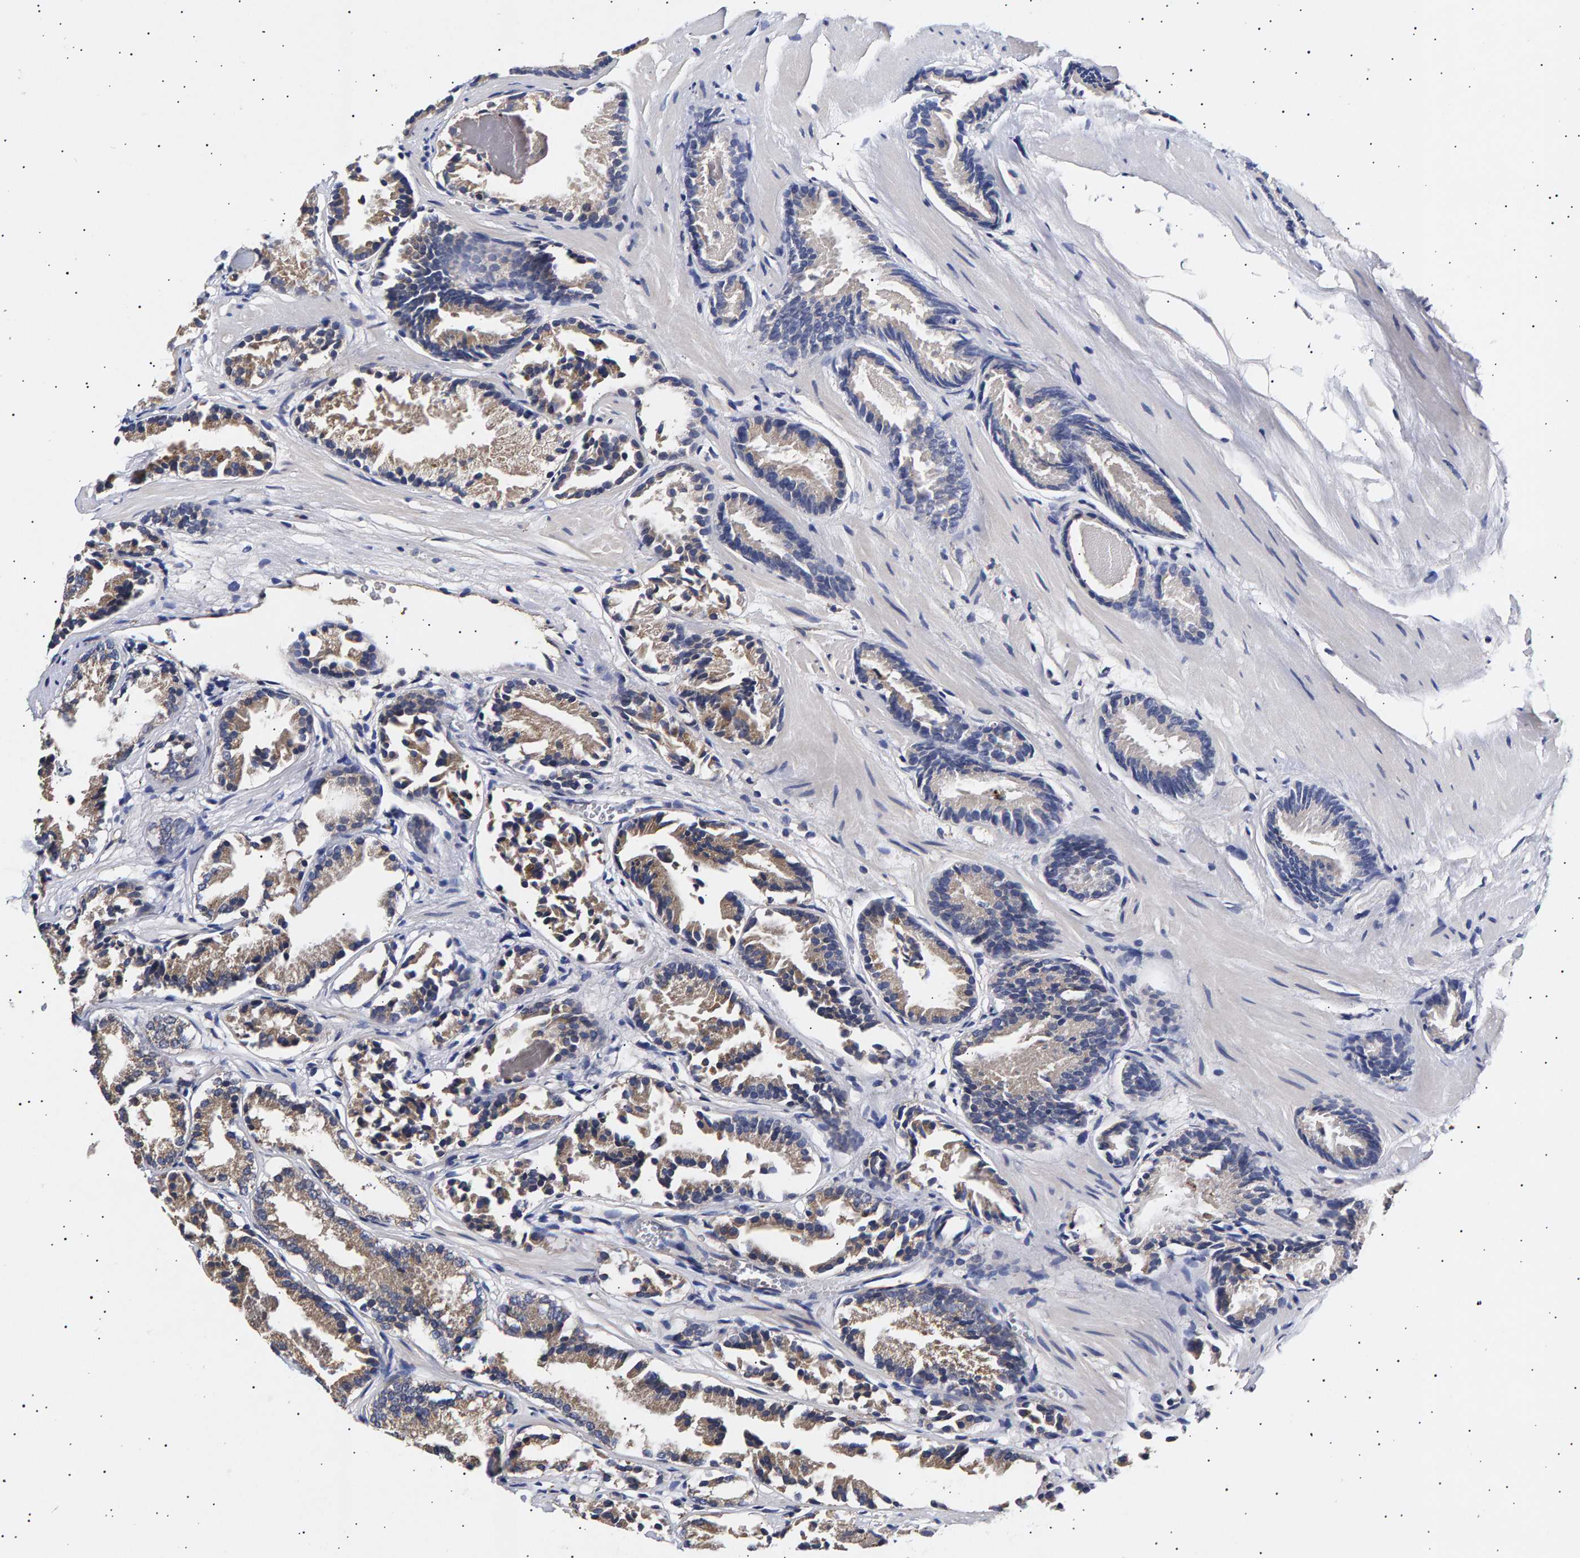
{"staining": {"intensity": "weak", "quantity": "<25%", "location": "cytoplasmic/membranous"}, "tissue": "prostate cancer", "cell_type": "Tumor cells", "image_type": "cancer", "snomed": [{"axis": "morphology", "description": "Adenocarcinoma, Low grade"}, {"axis": "topography", "description": "Prostate"}], "caption": "Protein analysis of prostate cancer (adenocarcinoma (low-grade)) demonstrates no significant expression in tumor cells.", "gene": "ANKRD40", "patient": {"sex": "male", "age": 51}}